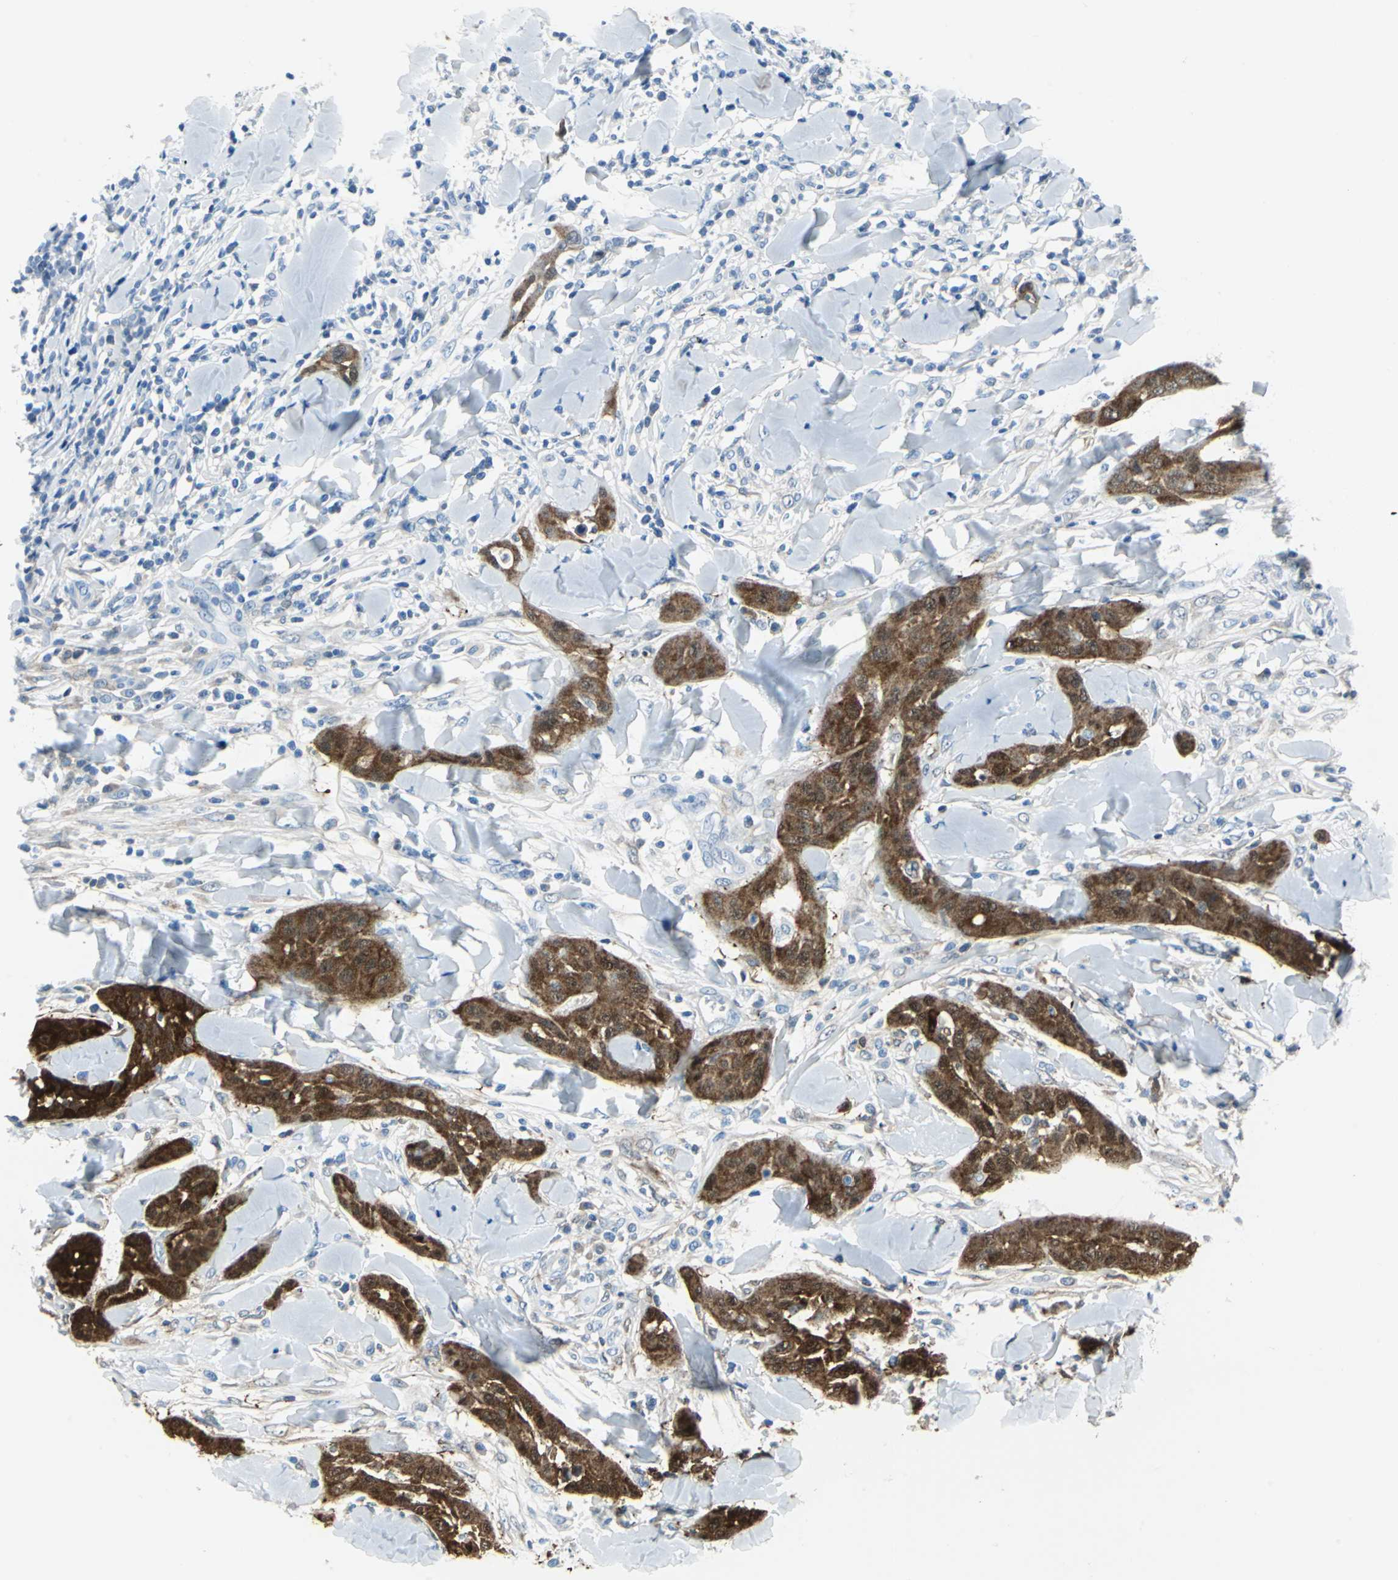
{"staining": {"intensity": "strong", "quantity": ">75%", "location": "cytoplasmic/membranous,nuclear"}, "tissue": "skin cancer", "cell_type": "Tumor cells", "image_type": "cancer", "snomed": [{"axis": "morphology", "description": "Squamous cell carcinoma, NOS"}, {"axis": "topography", "description": "Skin"}], "caption": "Skin cancer was stained to show a protein in brown. There is high levels of strong cytoplasmic/membranous and nuclear expression in about >75% of tumor cells.", "gene": "SFN", "patient": {"sex": "male", "age": 24}}